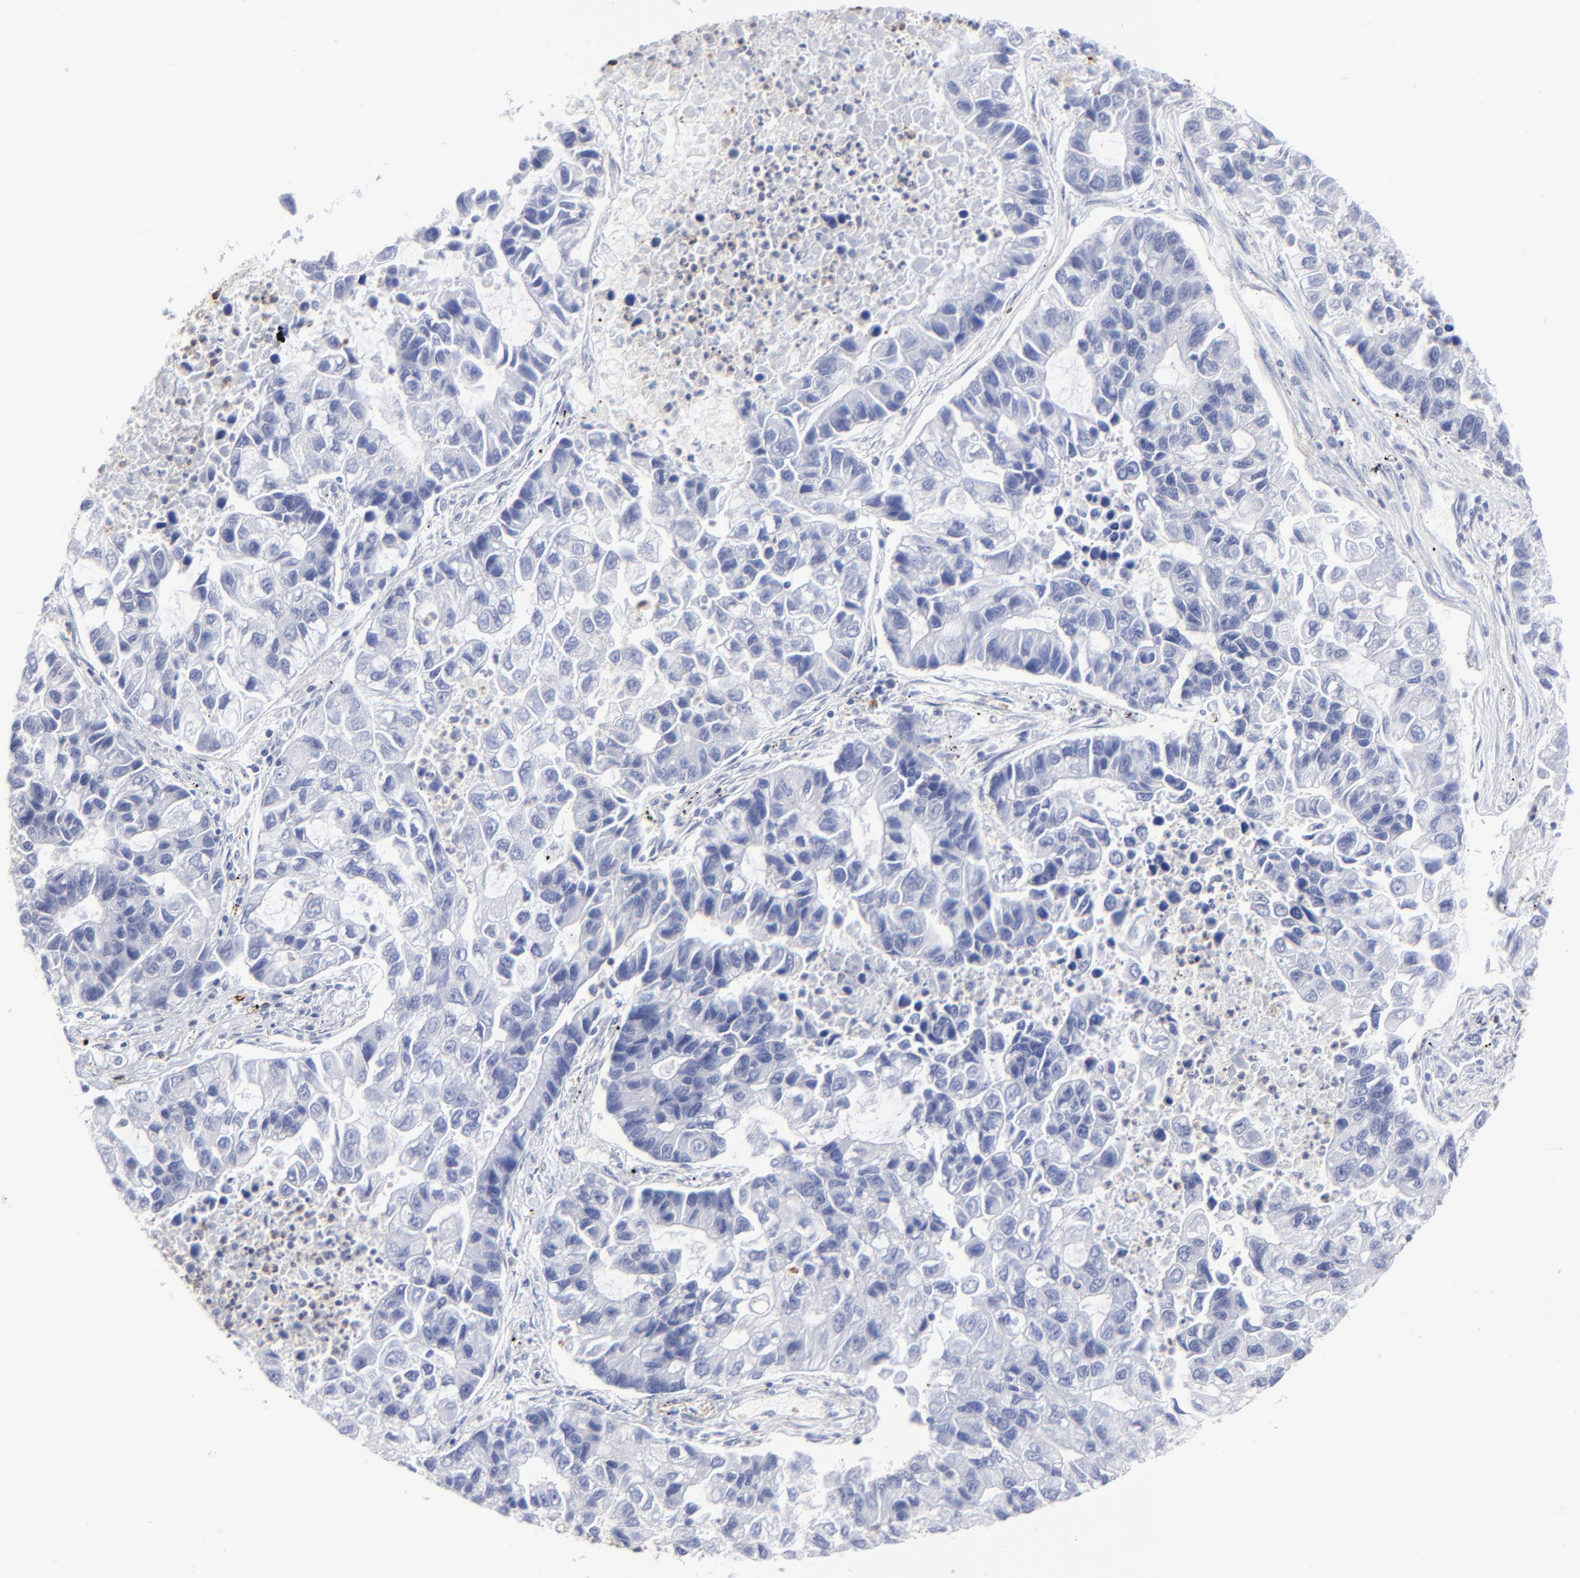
{"staining": {"intensity": "negative", "quantity": "none", "location": "none"}, "tissue": "lung cancer", "cell_type": "Tumor cells", "image_type": "cancer", "snomed": [{"axis": "morphology", "description": "Adenocarcinoma, NOS"}, {"axis": "topography", "description": "Lung"}], "caption": "There is no significant staining in tumor cells of lung cancer (adenocarcinoma).", "gene": "TBXT", "patient": {"sex": "female", "age": 51}}